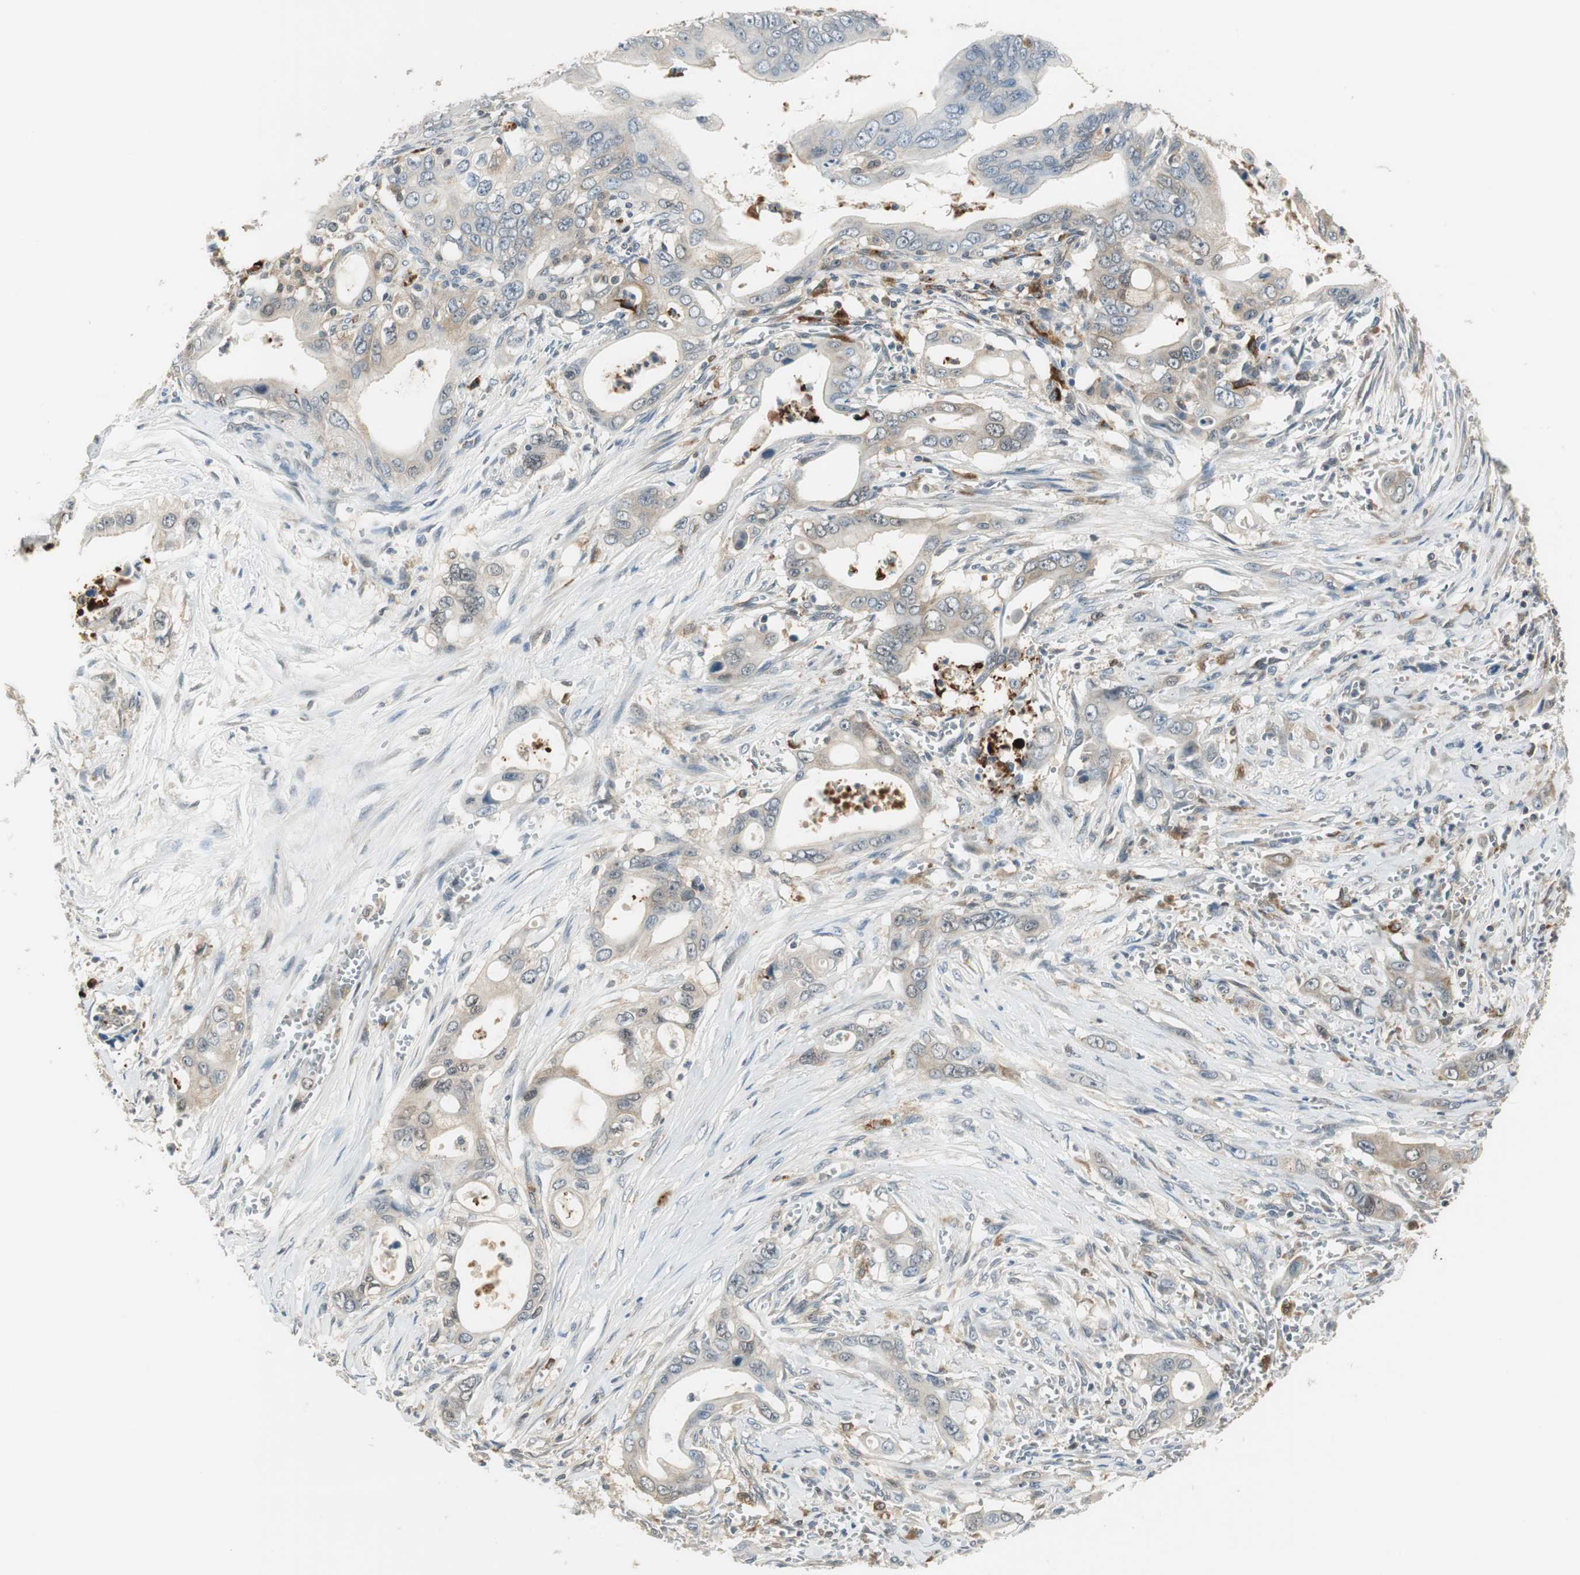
{"staining": {"intensity": "weak", "quantity": "<25%", "location": "cytoplasmic/membranous"}, "tissue": "pancreatic cancer", "cell_type": "Tumor cells", "image_type": "cancer", "snomed": [{"axis": "morphology", "description": "Adenocarcinoma, NOS"}, {"axis": "topography", "description": "Pancreas"}], "caption": "The image displays no staining of tumor cells in pancreatic cancer.", "gene": "NCK1", "patient": {"sex": "male", "age": 59}}